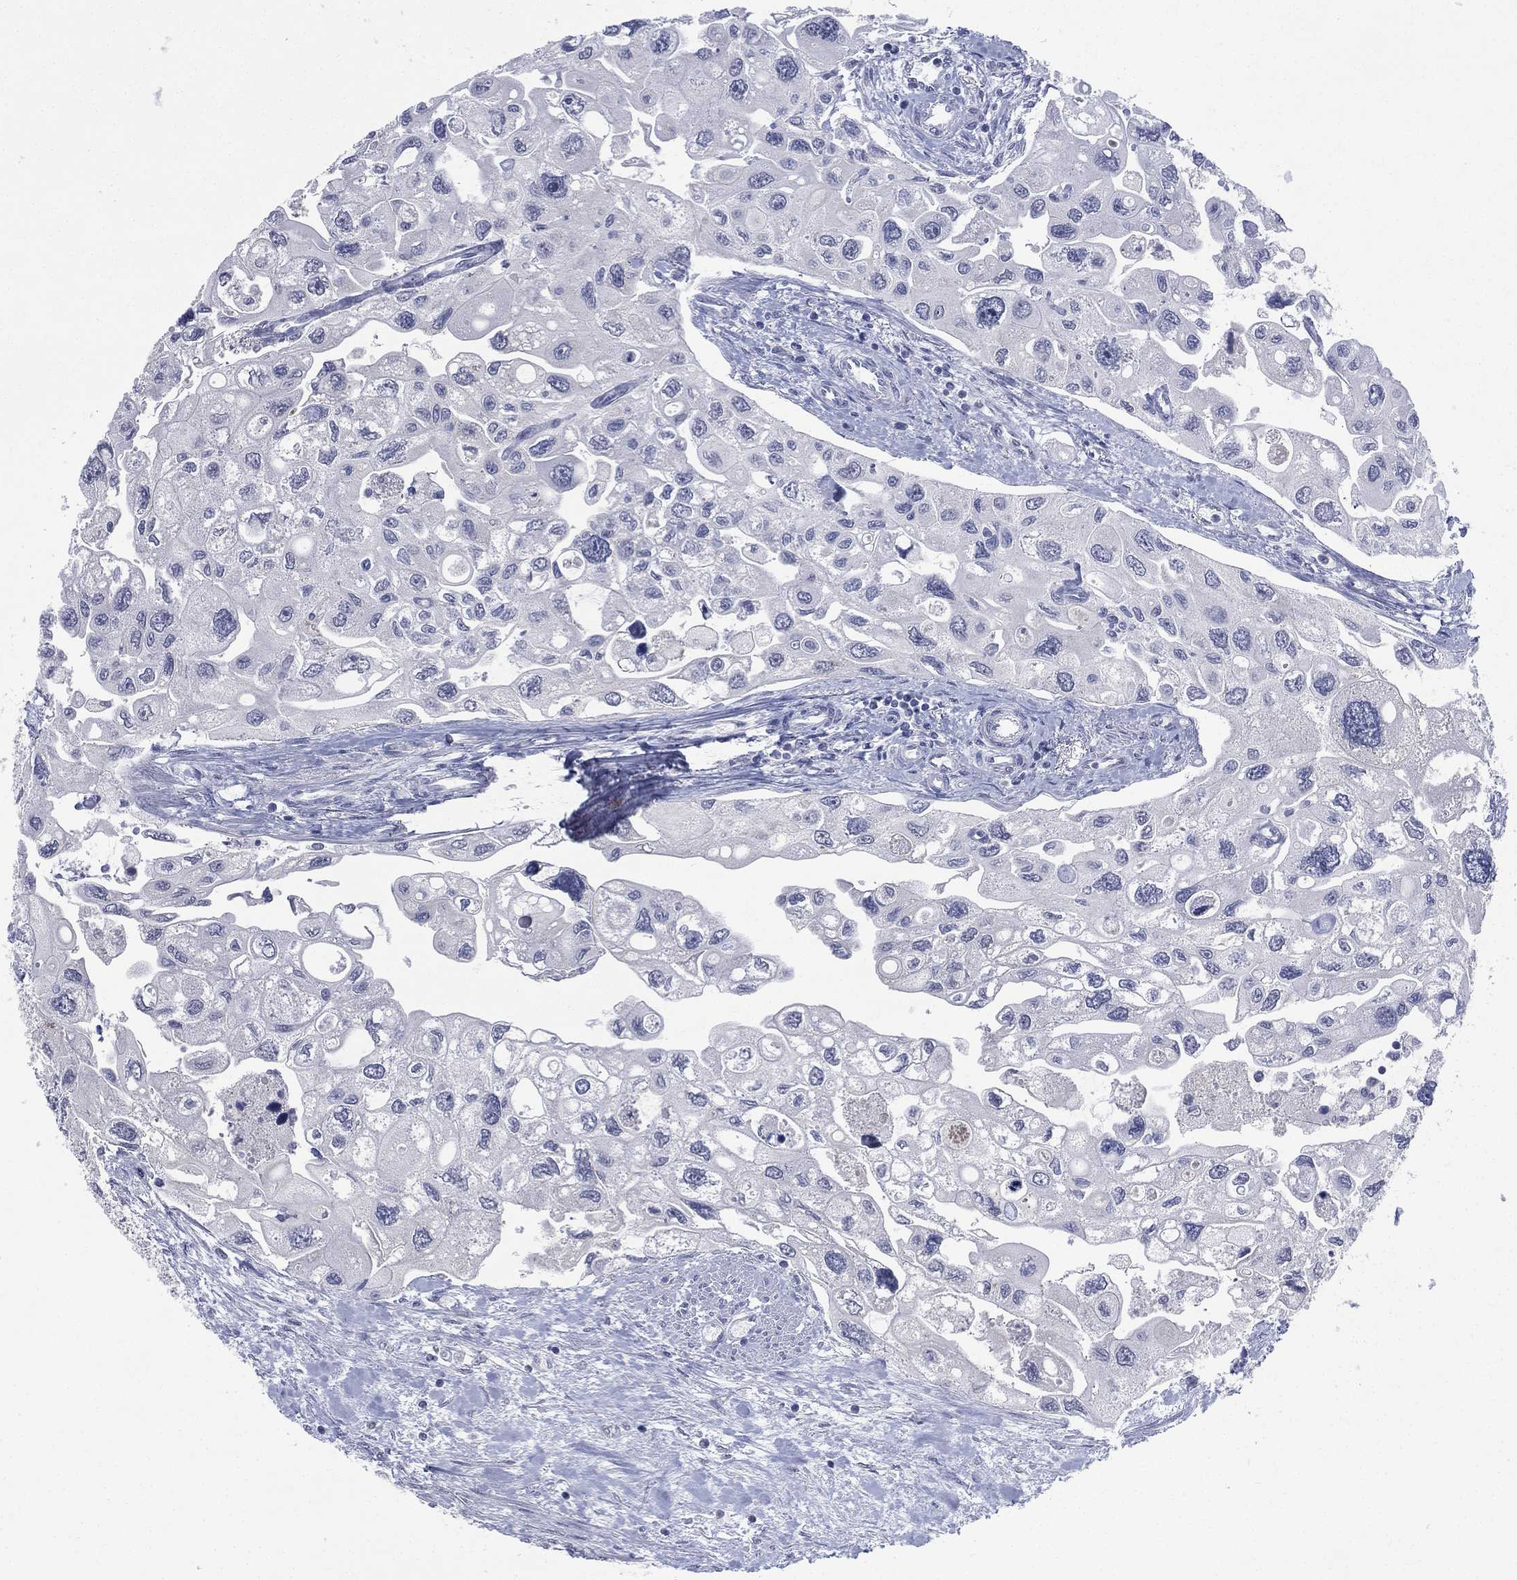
{"staining": {"intensity": "negative", "quantity": "none", "location": "none"}, "tissue": "urothelial cancer", "cell_type": "Tumor cells", "image_type": "cancer", "snomed": [{"axis": "morphology", "description": "Urothelial carcinoma, High grade"}, {"axis": "topography", "description": "Urinary bladder"}], "caption": "Immunohistochemical staining of high-grade urothelial carcinoma reveals no significant expression in tumor cells.", "gene": "KRT35", "patient": {"sex": "male", "age": 59}}